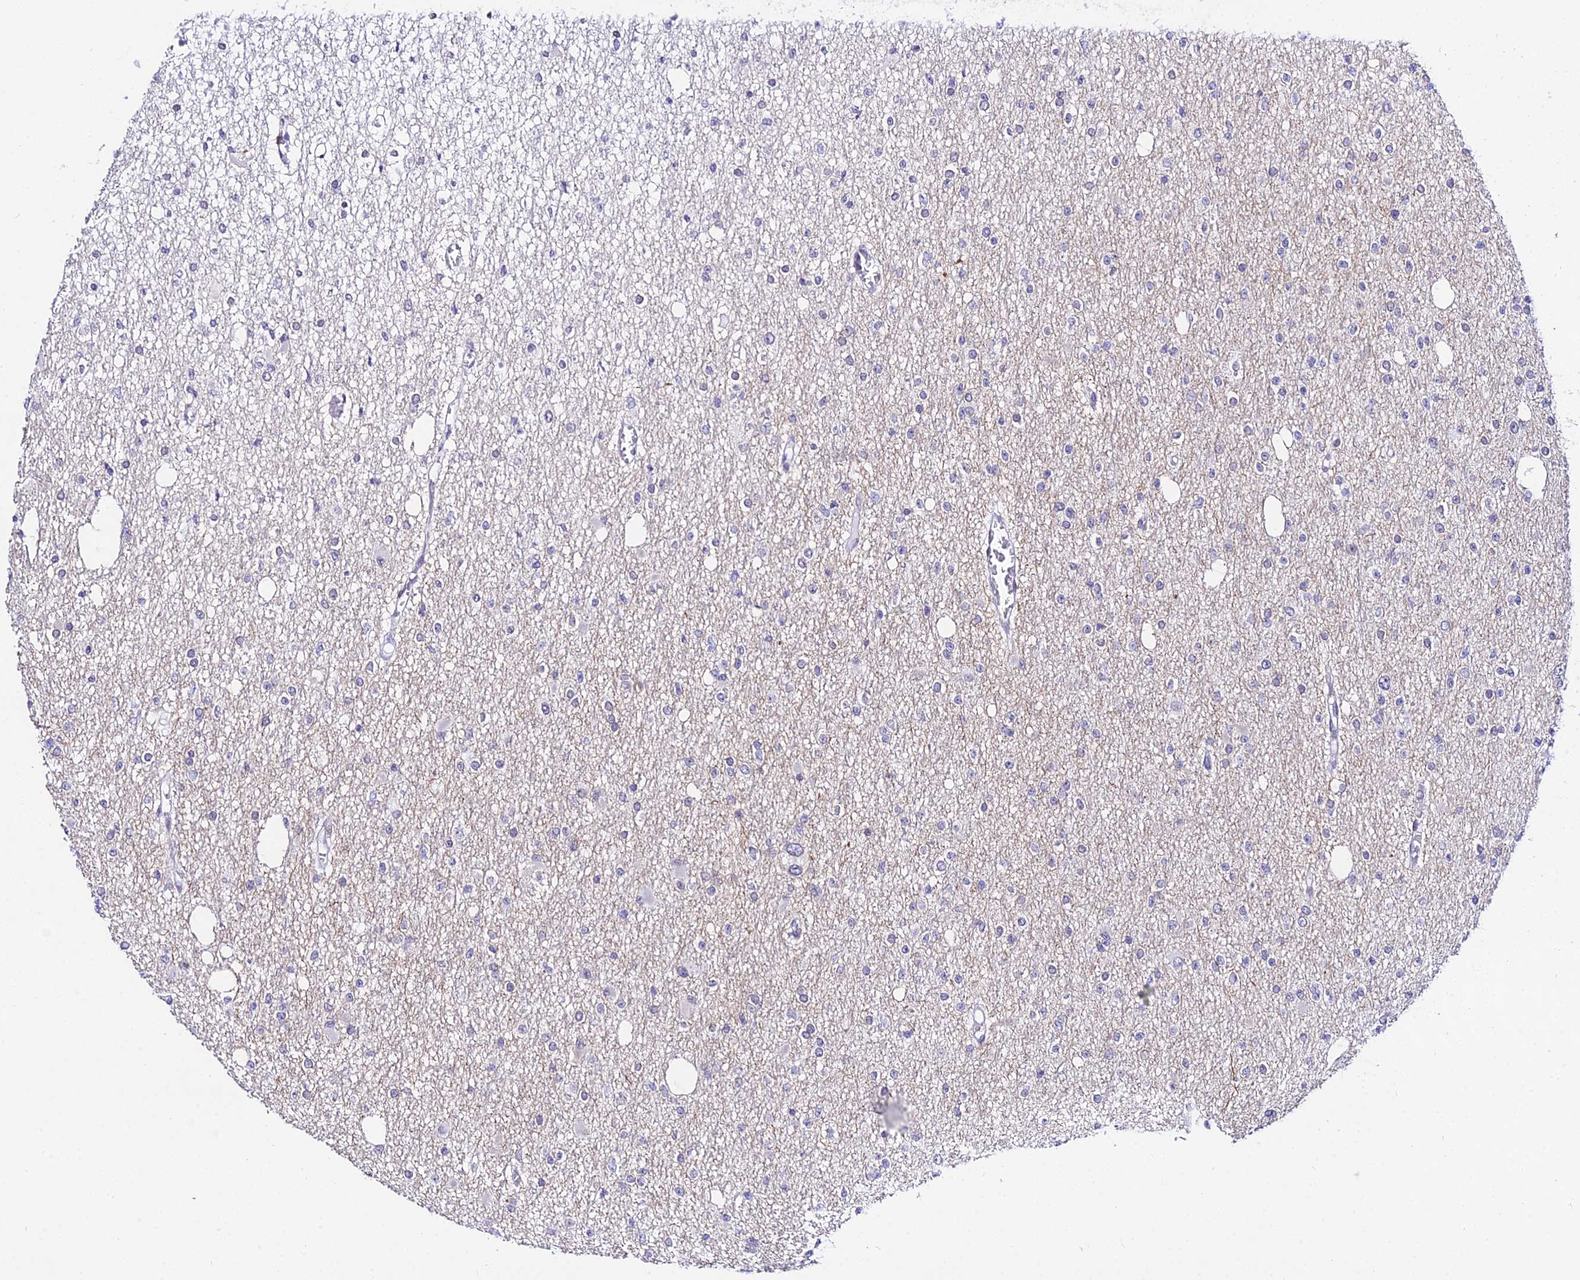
{"staining": {"intensity": "negative", "quantity": "none", "location": "none"}, "tissue": "glioma", "cell_type": "Tumor cells", "image_type": "cancer", "snomed": [{"axis": "morphology", "description": "Glioma, malignant, Low grade"}, {"axis": "topography", "description": "Brain"}], "caption": "Immunohistochemistry (IHC) photomicrograph of neoplastic tissue: human malignant low-grade glioma stained with DAB (3,3'-diaminobenzidine) reveals no significant protein expression in tumor cells. The staining is performed using DAB (3,3'-diaminobenzidine) brown chromogen with nuclei counter-stained in using hematoxylin.", "gene": "MCM10", "patient": {"sex": "female", "age": 22}}